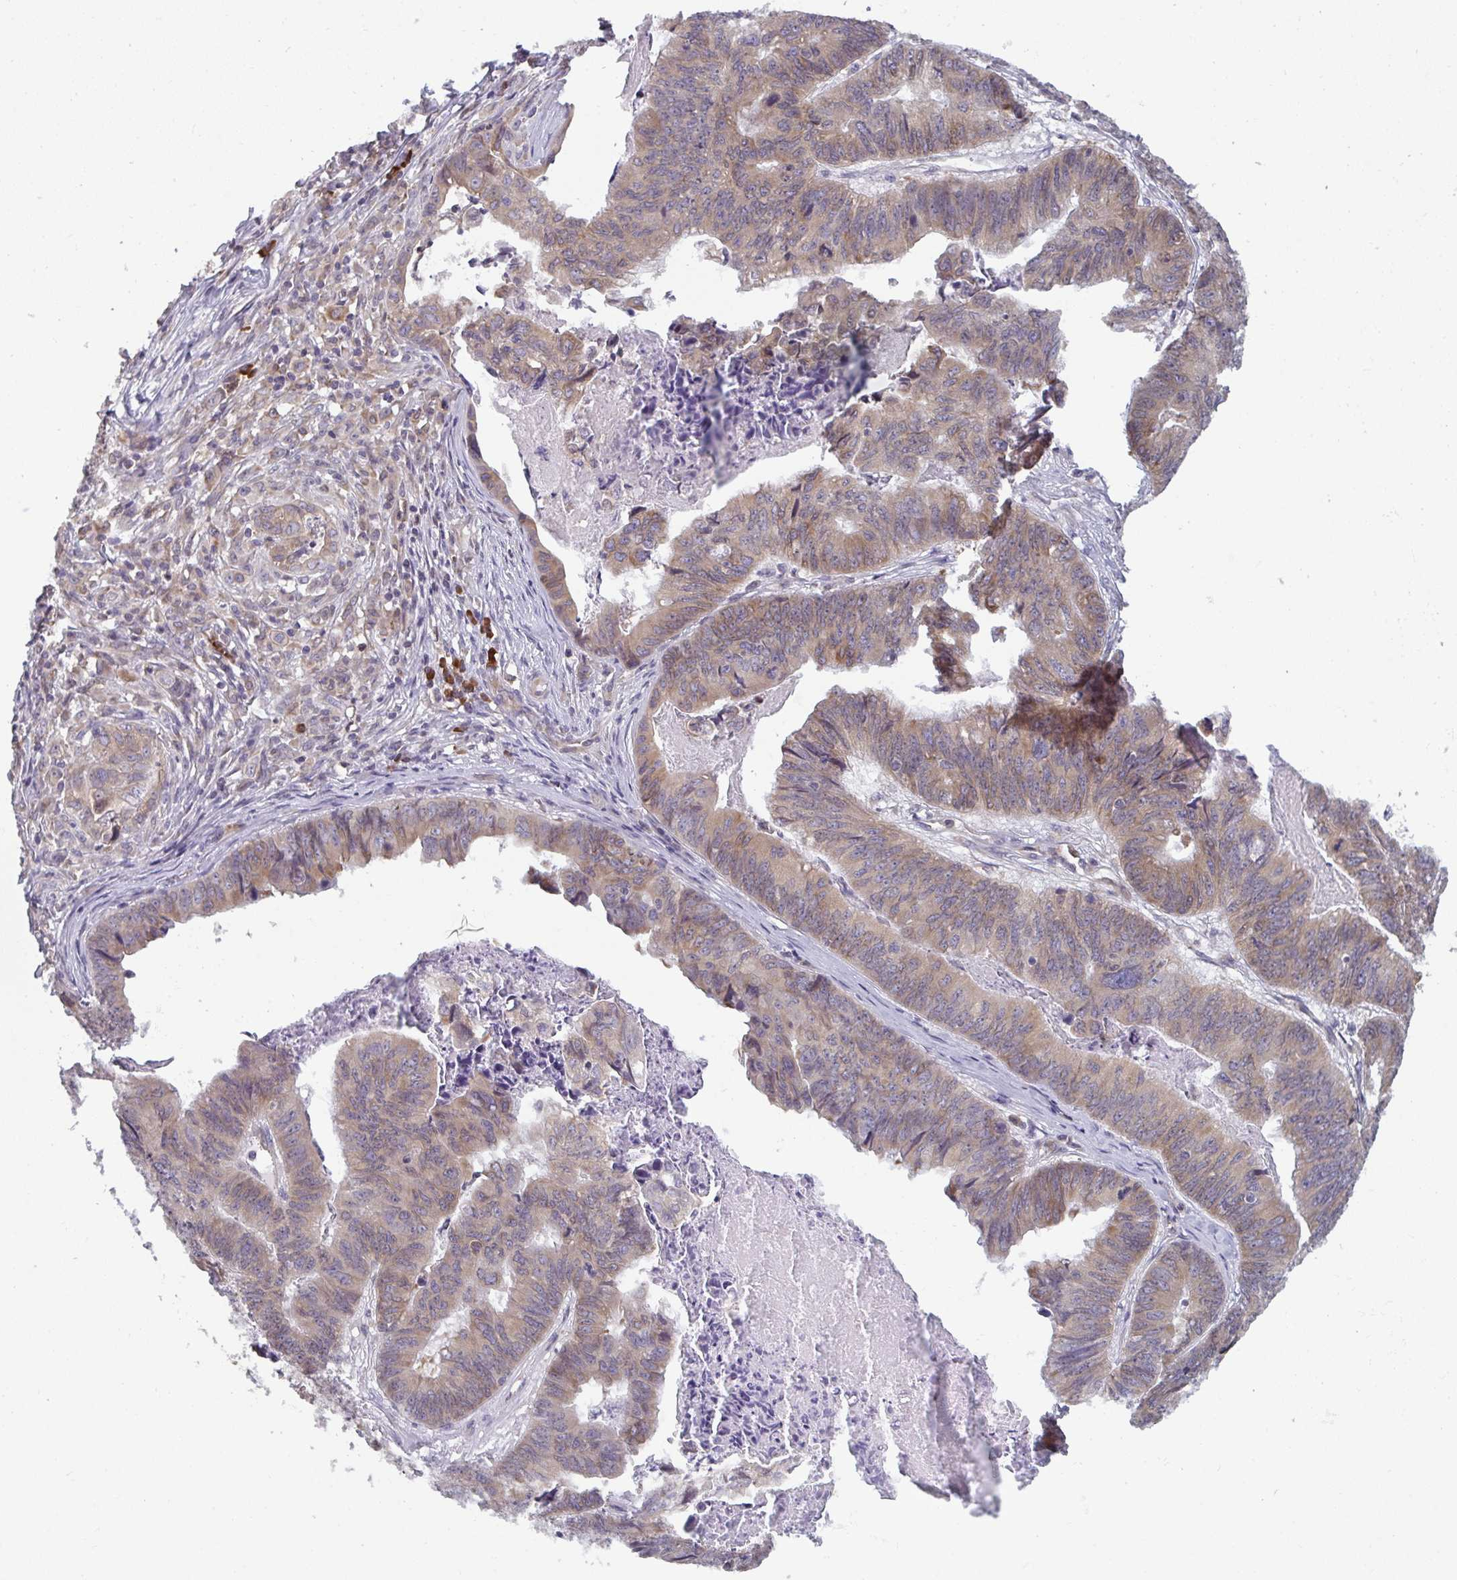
{"staining": {"intensity": "weak", "quantity": ">75%", "location": "cytoplasmic/membranous"}, "tissue": "stomach cancer", "cell_type": "Tumor cells", "image_type": "cancer", "snomed": [{"axis": "morphology", "description": "Adenocarcinoma, NOS"}, {"axis": "topography", "description": "Stomach, lower"}], "caption": "Immunohistochemistry photomicrograph of human stomach cancer stained for a protein (brown), which shows low levels of weak cytoplasmic/membranous expression in approximately >75% of tumor cells.", "gene": "LYSMD4", "patient": {"sex": "male", "age": 77}}